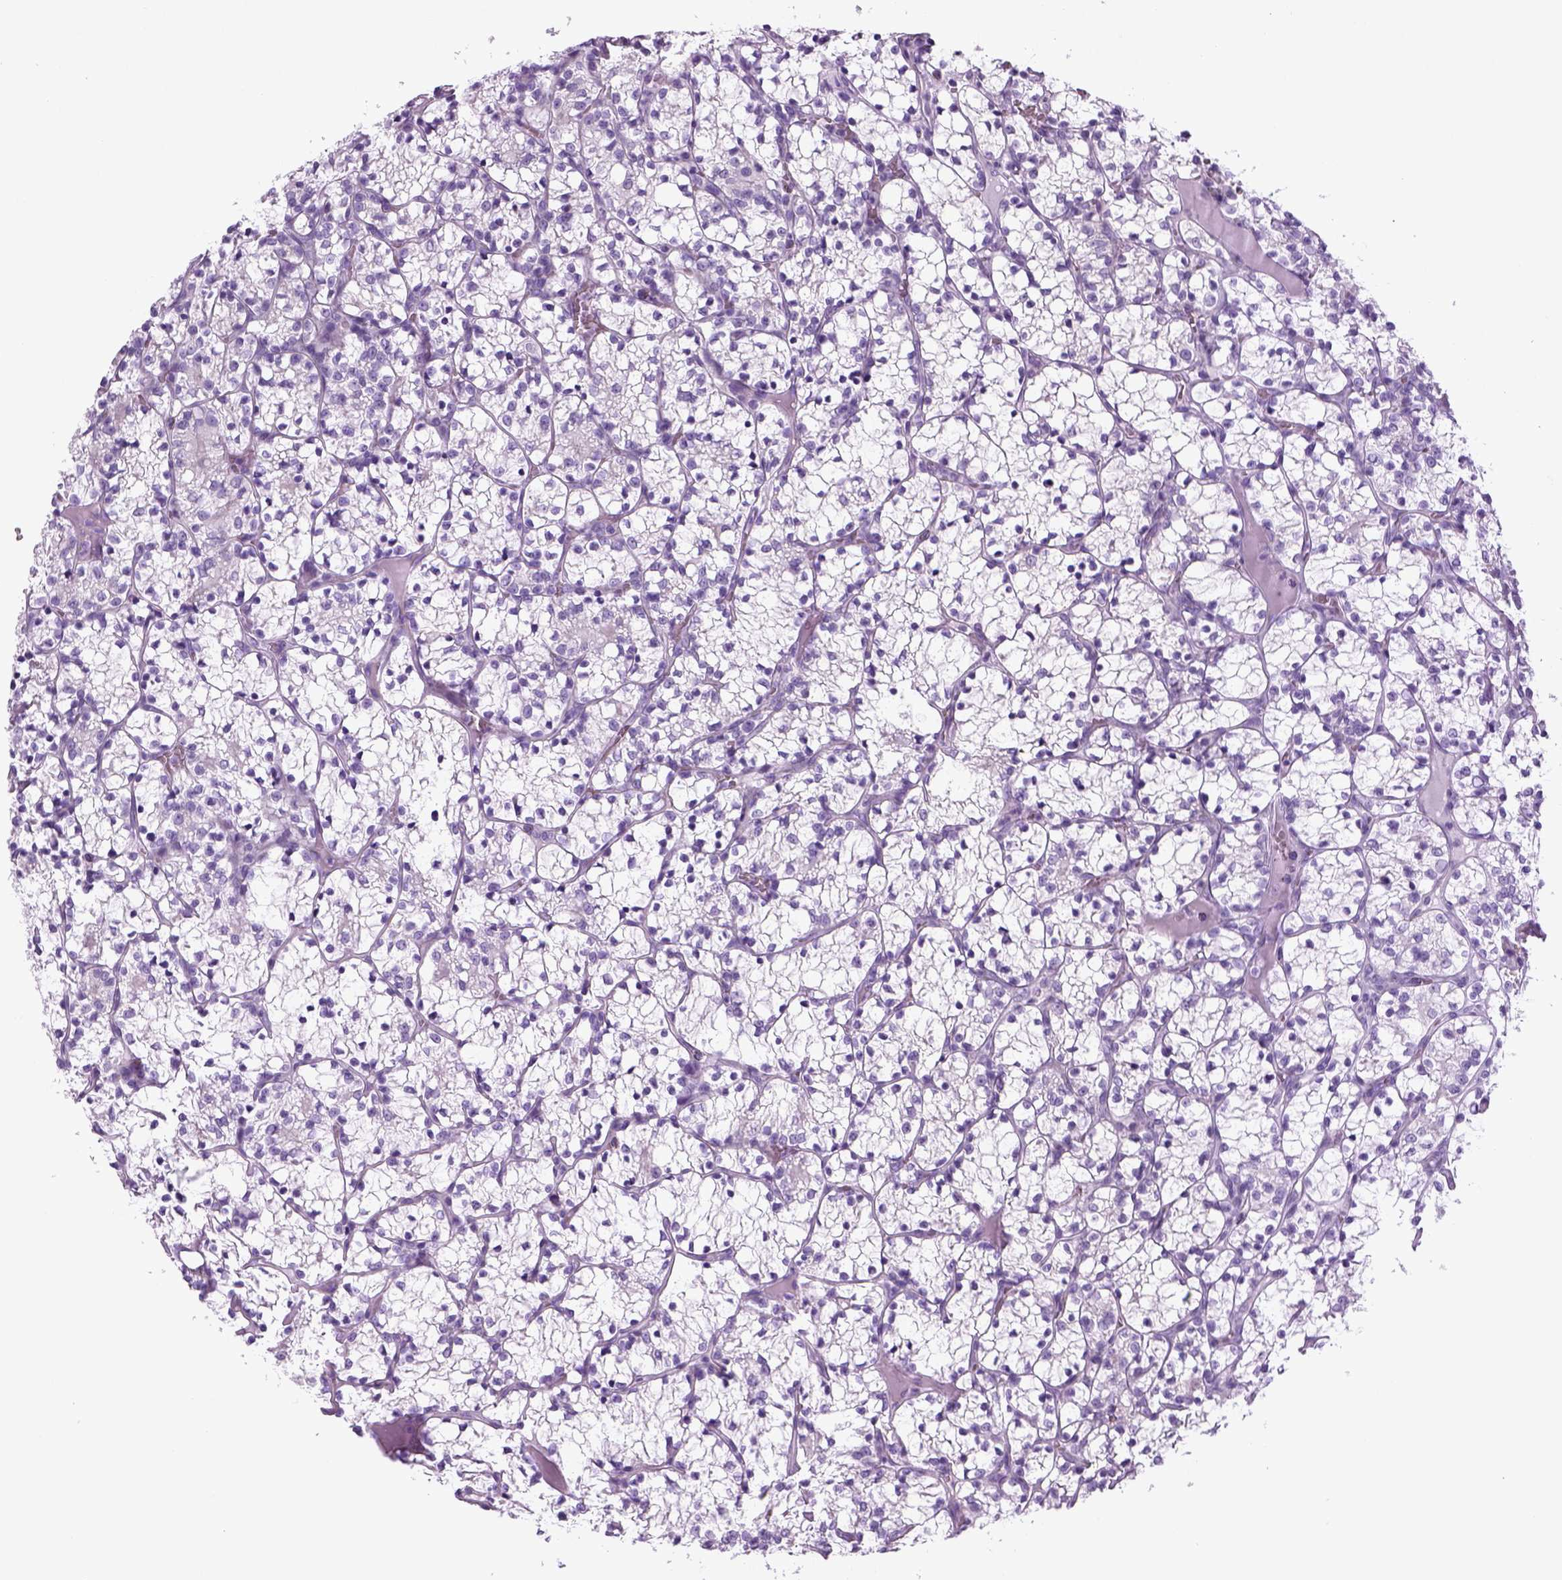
{"staining": {"intensity": "negative", "quantity": "none", "location": "none"}, "tissue": "renal cancer", "cell_type": "Tumor cells", "image_type": "cancer", "snomed": [{"axis": "morphology", "description": "Adenocarcinoma, NOS"}, {"axis": "topography", "description": "Kidney"}], "caption": "Micrograph shows no significant protein expression in tumor cells of adenocarcinoma (renal).", "gene": "HMCN2", "patient": {"sex": "female", "age": 69}}